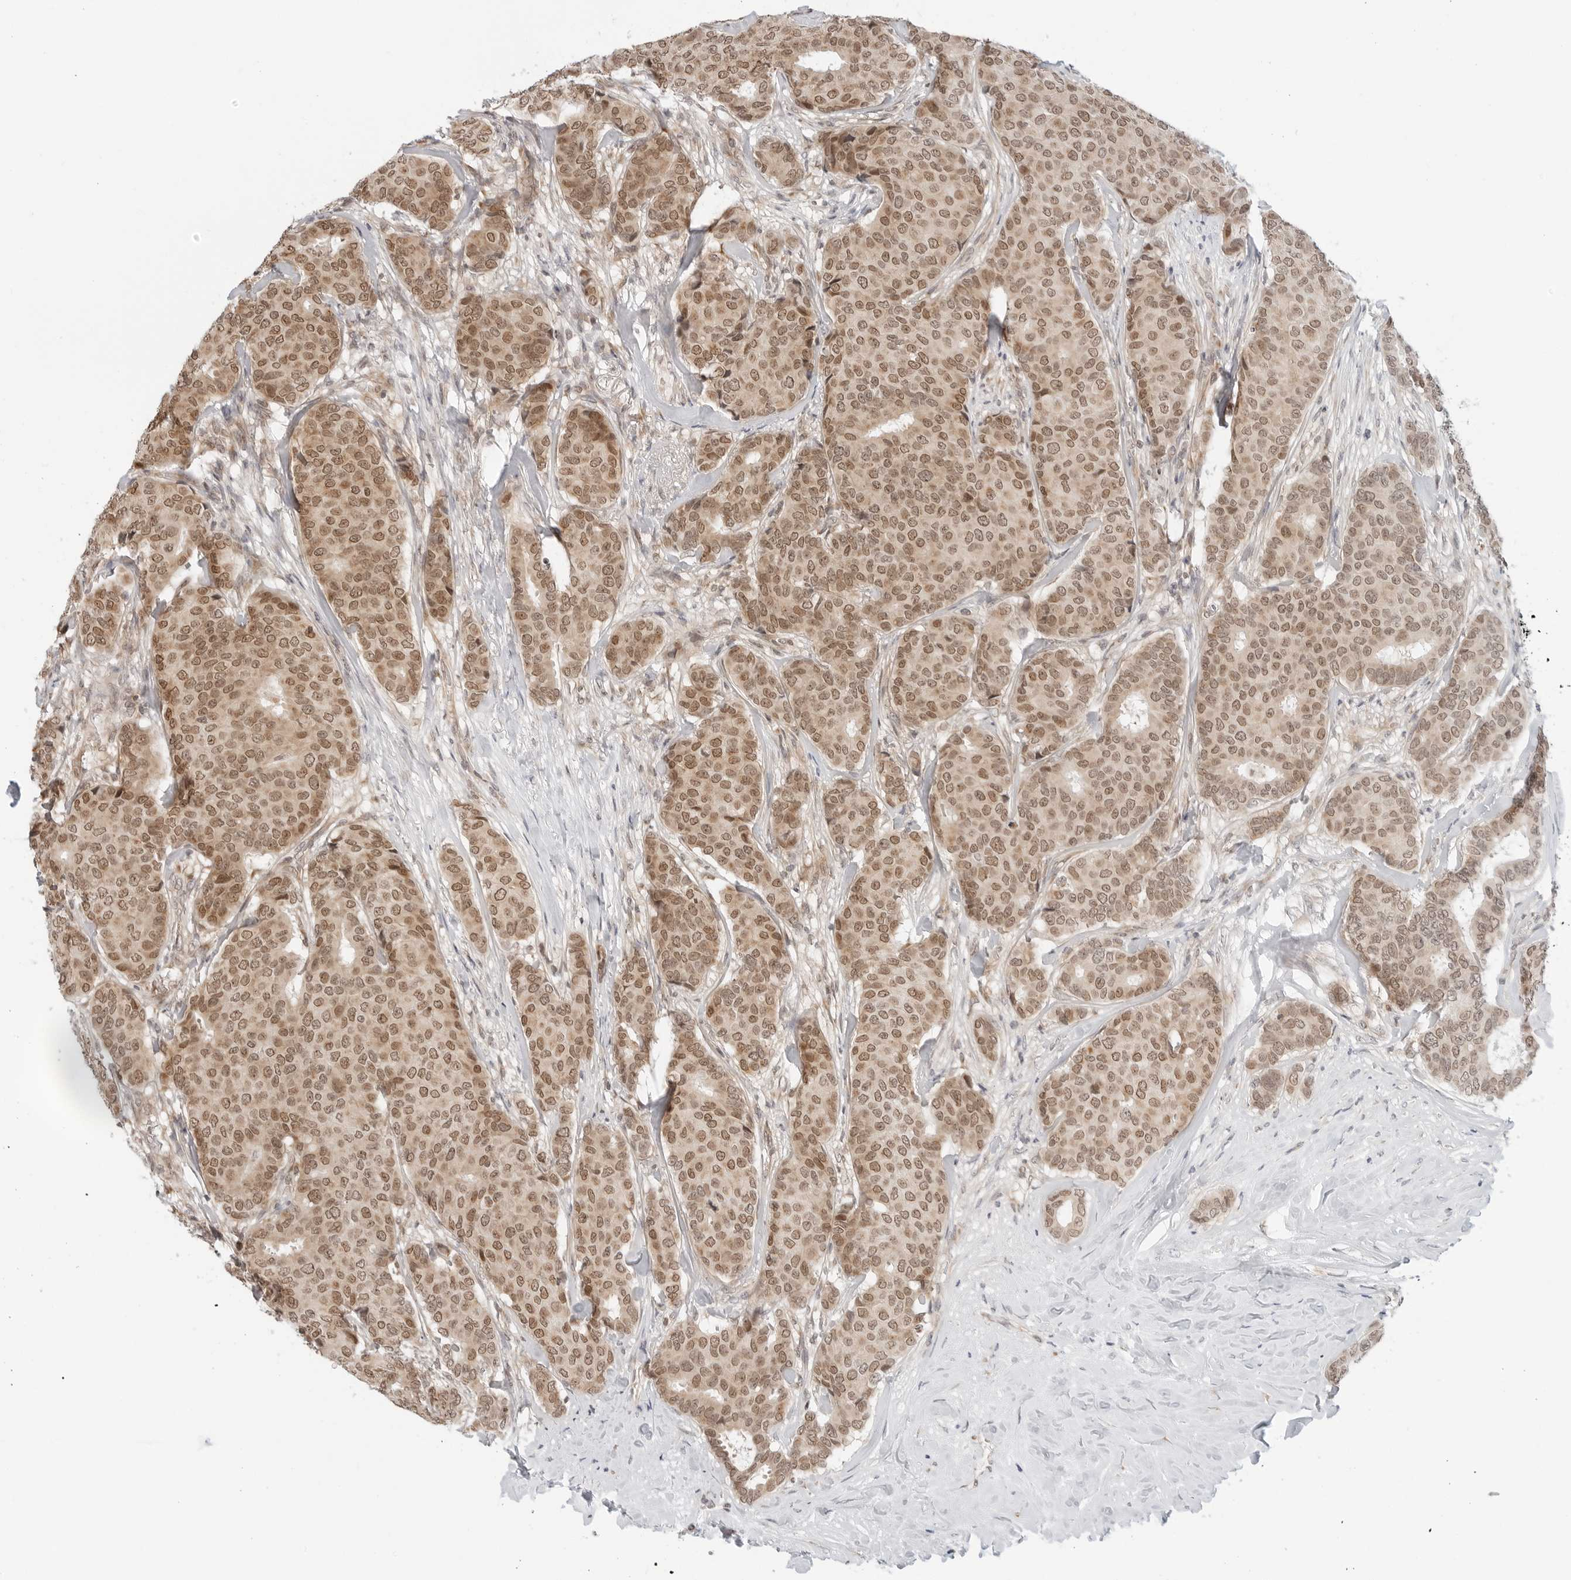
{"staining": {"intensity": "moderate", "quantity": ">75%", "location": "cytoplasmic/membranous,nuclear"}, "tissue": "breast cancer", "cell_type": "Tumor cells", "image_type": "cancer", "snomed": [{"axis": "morphology", "description": "Duct carcinoma"}, {"axis": "topography", "description": "Breast"}], "caption": "Immunohistochemical staining of breast infiltrating ductal carcinoma exhibits medium levels of moderate cytoplasmic/membranous and nuclear protein positivity in about >75% of tumor cells. Immunohistochemistry (ihc) stains the protein of interest in brown and the nuclei are stained blue.", "gene": "POLR3GL", "patient": {"sex": "female", "age": 75}}